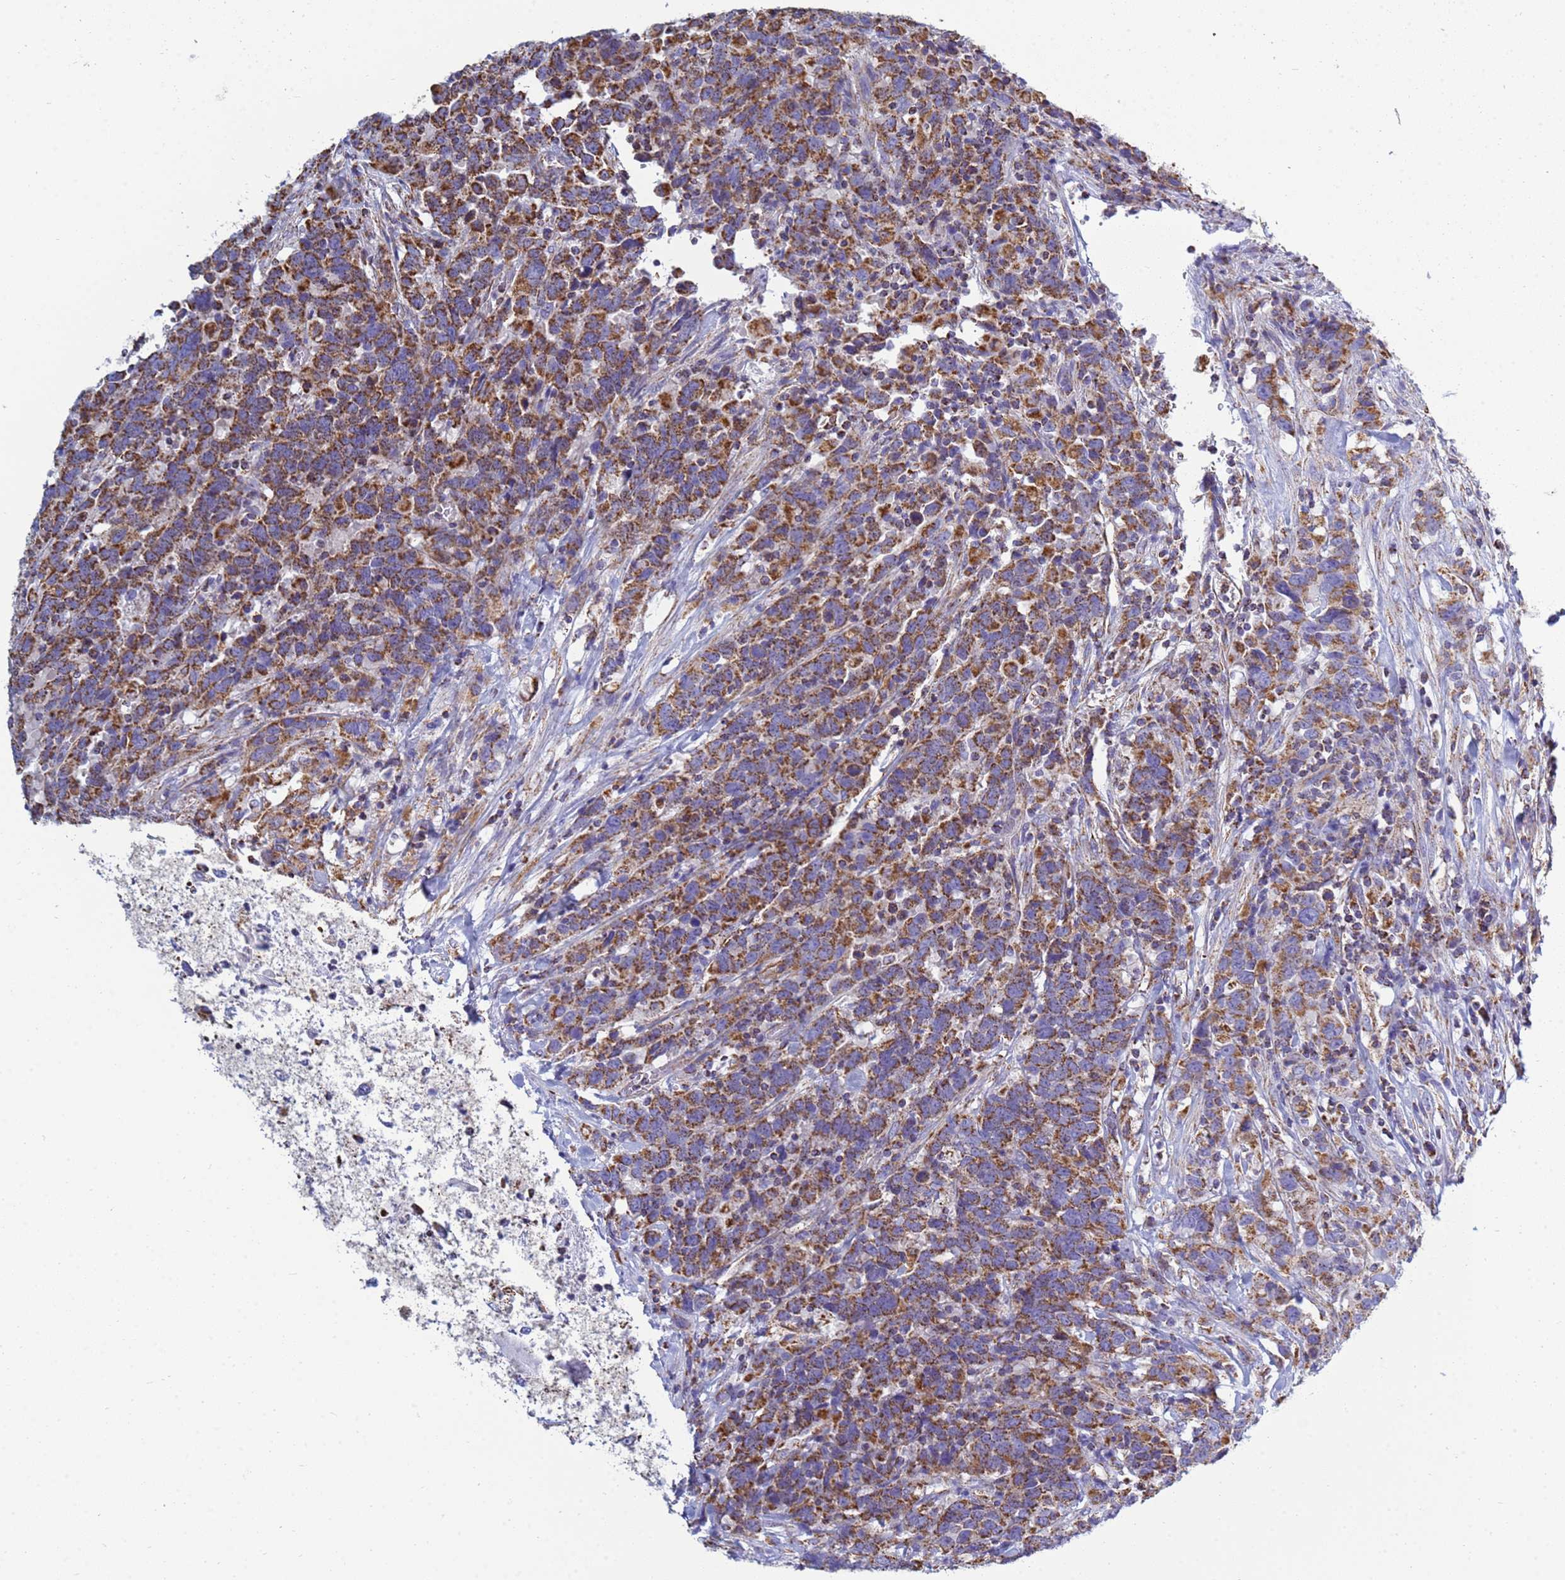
{"staining": {"intensity": "strong", "quantity": ">75%", "location": "cytoplasmic/membranous"}, "tissue": "urothelial cancer", "cell_type": "Tumor cells", "image_type": "cancer", "snomed": [{"axis": "morphology", "description": "Urothelial carcinoma, High grade"}, {"axis": "topography", "description": "Urinary bladder"}], "caption": "High-power microscopy captured an immunohistochemistry (IHC) photomicrograph of urothelial cancer, revealing strong cytoplasmic/membranous staining in about >75% of tumor cells.", "gene": "COQ4", "patient": {"sex": "male", "age": 61}}